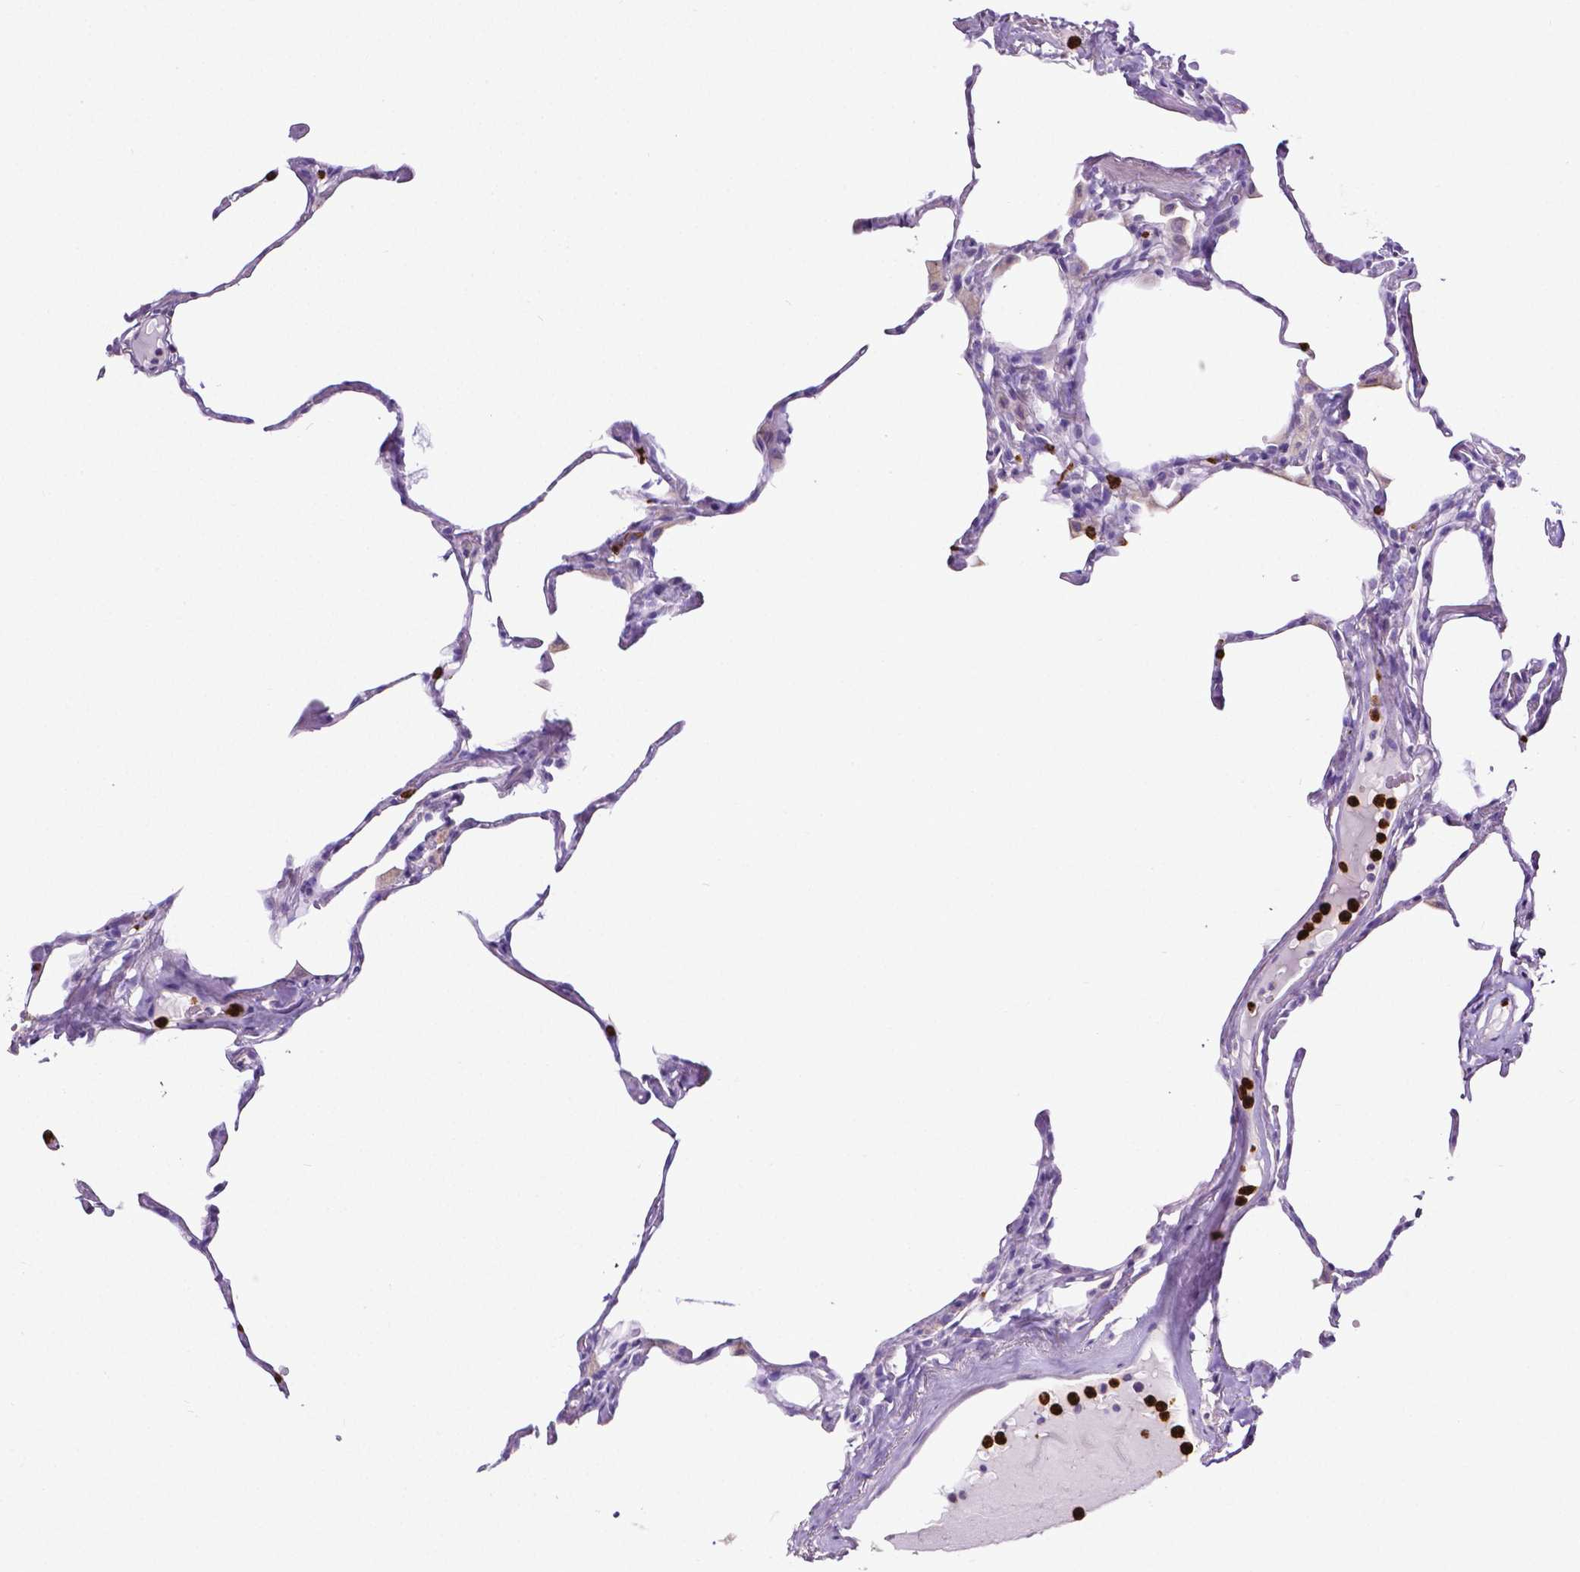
{"staining": {"intensity": "negative", "quantity": "none", "location": "none"}, "tissue": "lung", "cell_type": "Alveolar cells", "image_type": "normal", "snomed": [{"axis": "morphology", "description": "Normal tissue, NOS"}, {"axis": "topography", "description": "Lung"}], "caption": "This is an IHC histopathology image of benign human lung. There is no staining in alveolar cells.", "gene": "MMP9", "patient": {"sex": "male", "age": 65}}